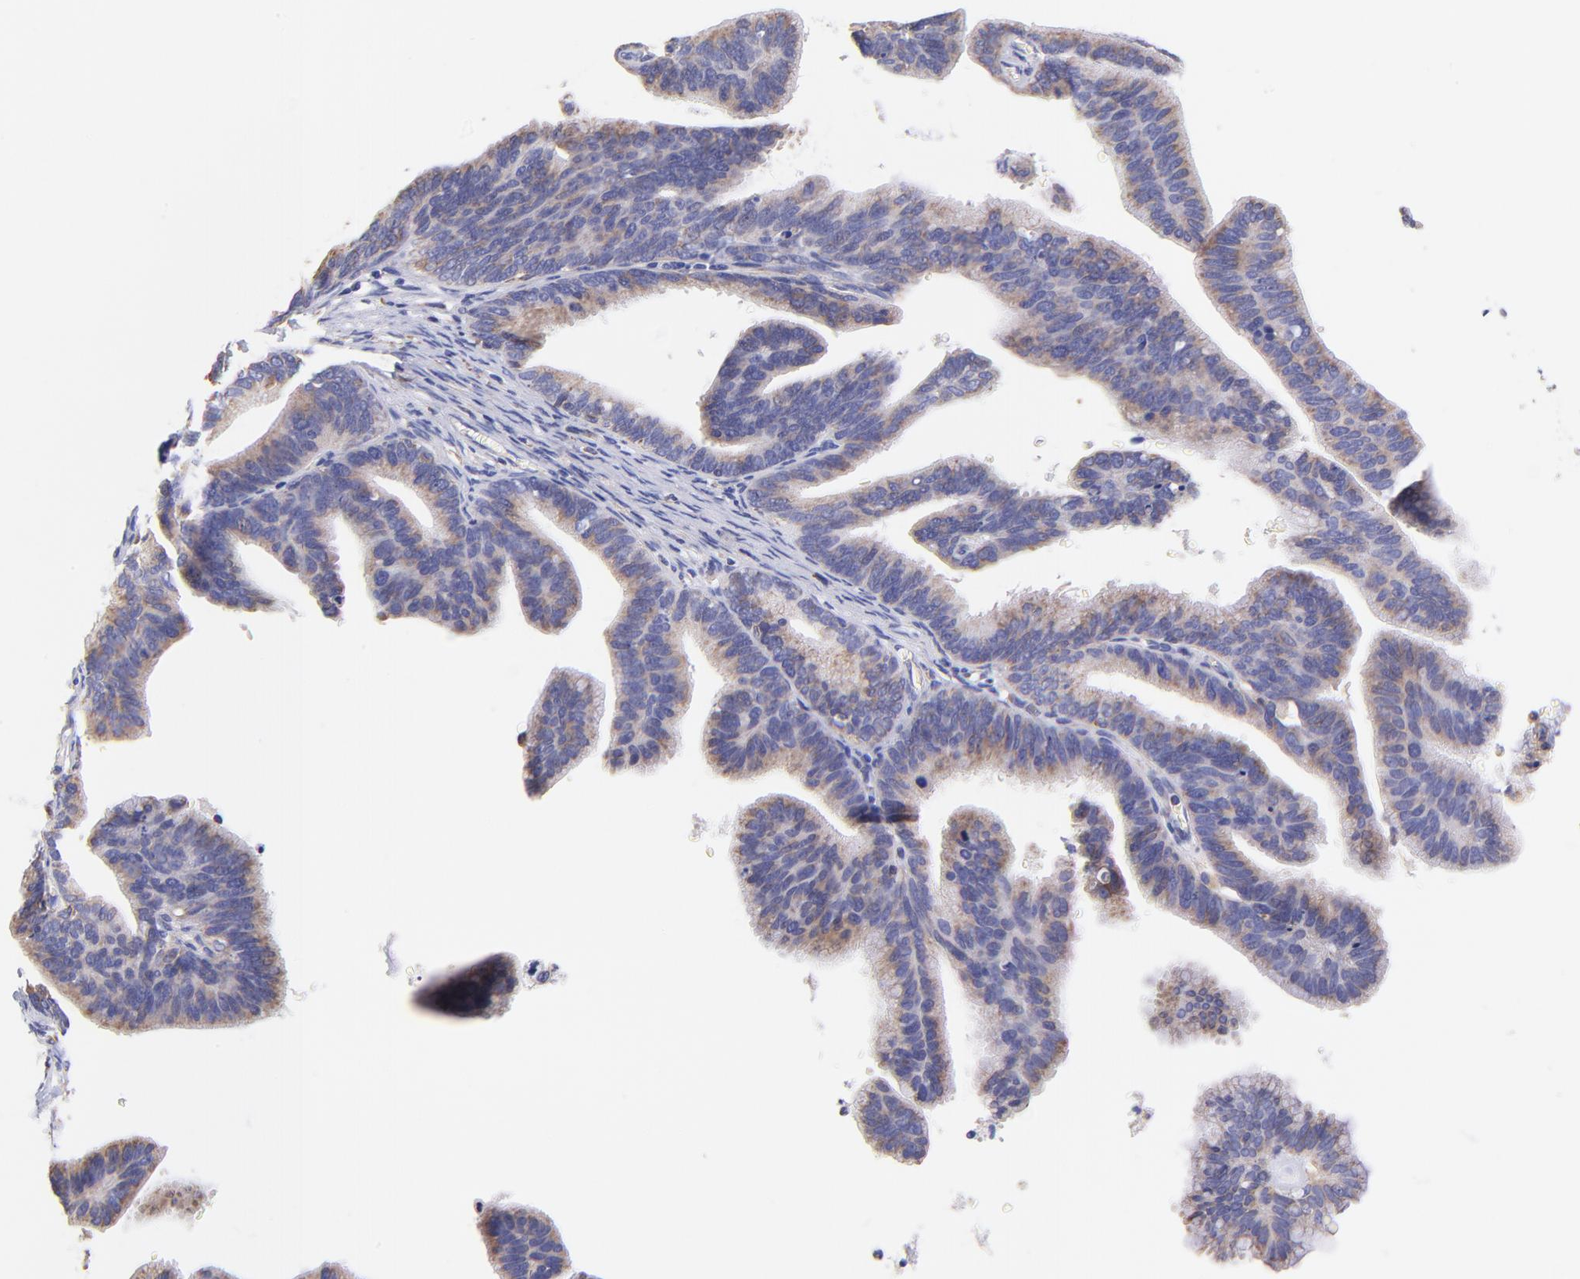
{"staining": {"intensity": "weak", "quantity": ">75%", "location": "cytoplasmic/membranous"}, "tissue": "cervical cancer", "cell_type": "Tumor cells", "image_type": "cancer", "snomed": [{"axis": "morphology", "description": "Adenocarcinoma, NOS"}, {"axis": "topography", "description": "Cervix"}], "caption": "Adenocarcinoma (cervical) stained for a protein (brown) exhibits weak cytoplasmic/membranous positive expression in approximately >75% of tumor cells.", "gene": "PREX1", "patient": {"sex": "female", "age": 47}}